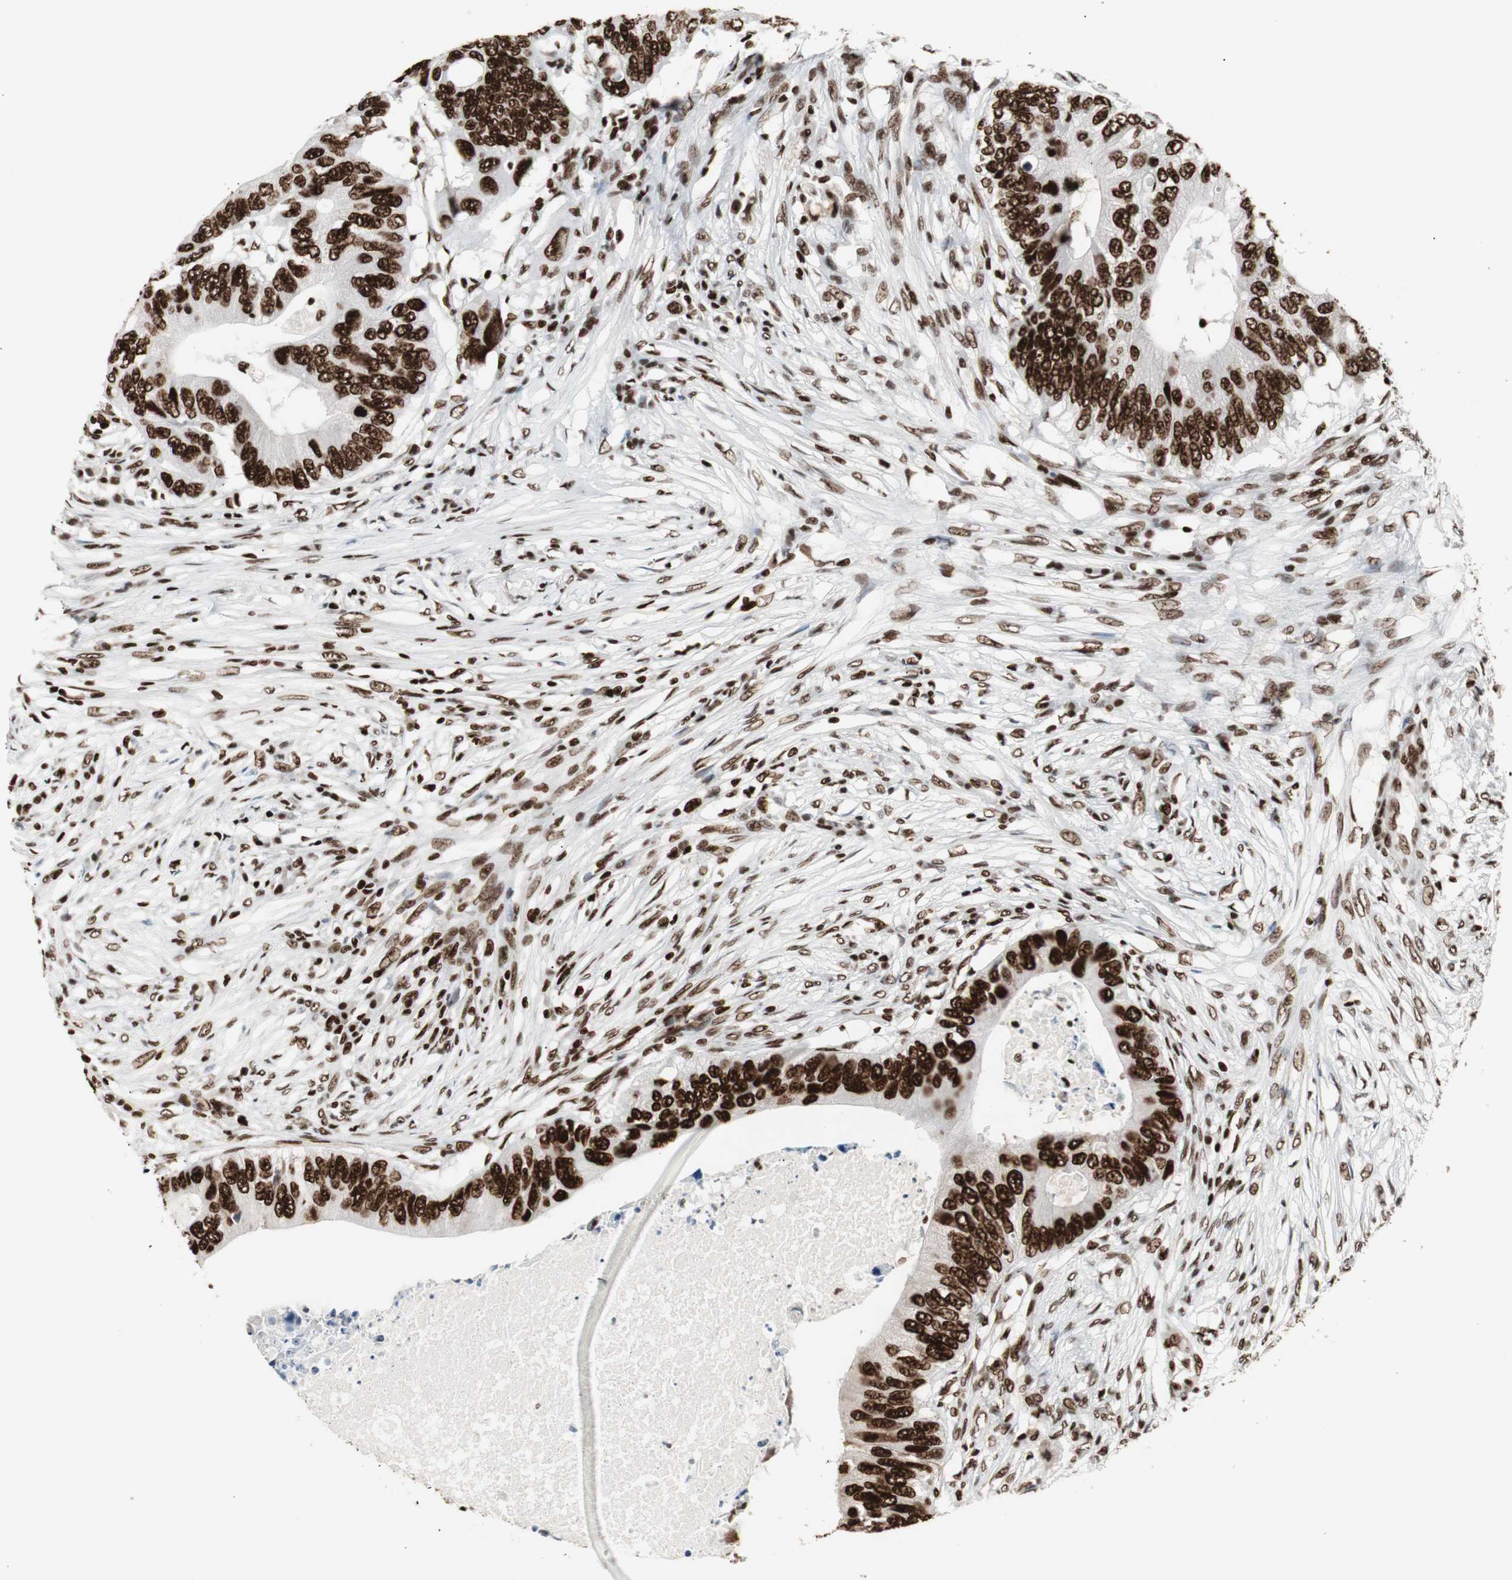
{"staining": {"intensity": "strong", "quantity": ">75%", "location": "nuclear"}, "tissue": "colorectal cancer", "cell_type": "Tumor cells", "image_type": "cancer", "snomed": [{"axis": "morphology", "description": "Adenocarcinoma, NOS"}, {"axis": "topography", "description": "Colon"}], "caption": "Tumor cells demonstrate strong nuclear staining in about >75% of cells in colorectal adenocarcinoma.", "gene": "MTA2", "patient": {"sex": "male", "age": 71}}